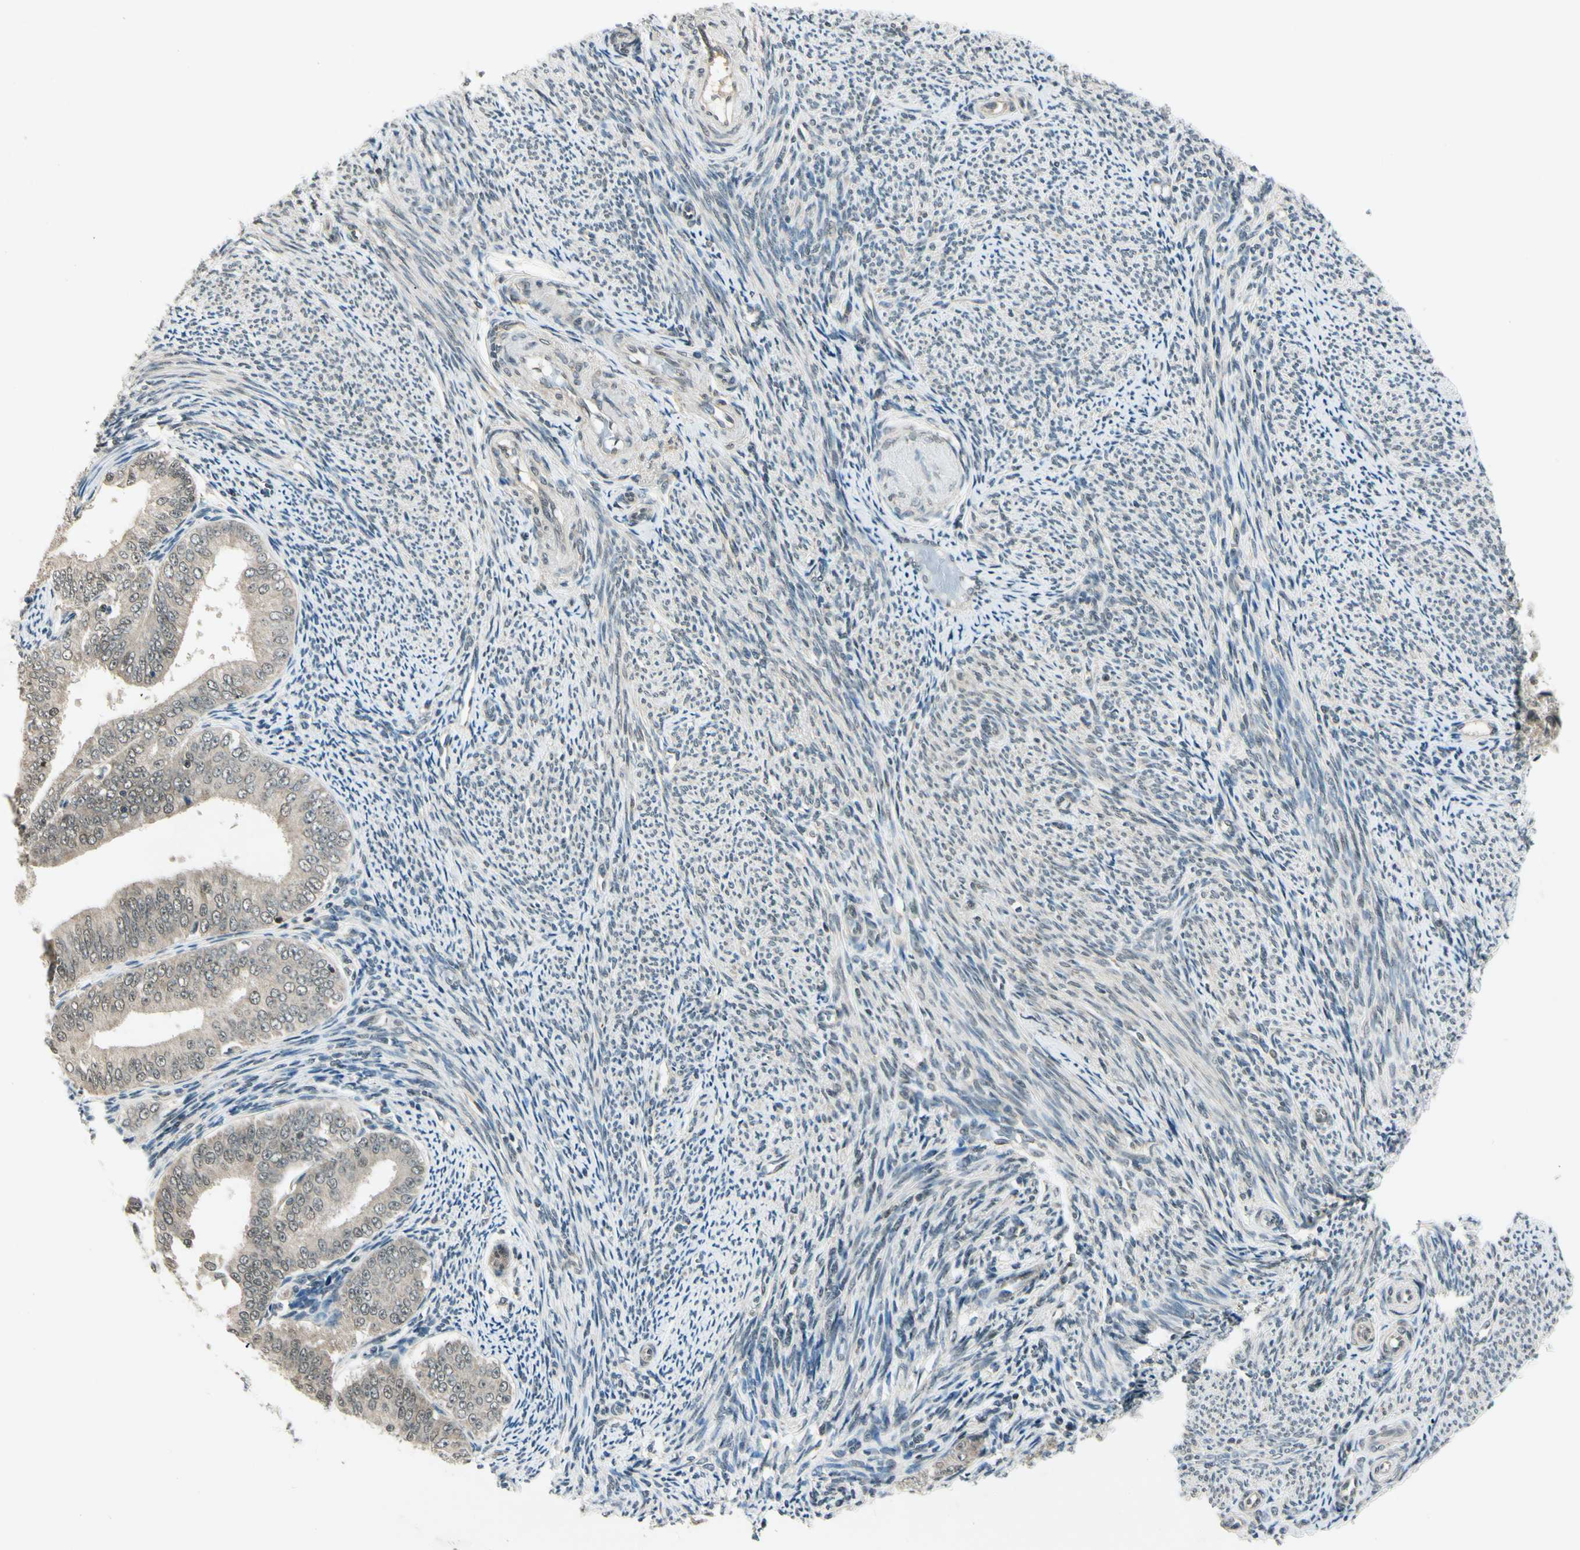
{"staining": {"intensity": "weak", "quantity": "25%-75%", "location": "cytoplasmic/membranous,nuclear"}, "tissue": "endometrial cancer", "cell_type": "Tumor cells", "image_type": "cancer", "snomed": [{"axis": "morphology", "description": "Adenocarcinoma, NOS"}, {"axis": "topography", "description": "Endometrium"}], "caption": "Endometrial adenocarcinoma stained for a protein (brown) demonstrates weak cytoplasmic/membranous and nuclear positive positivity in approximately 25%-75% of tumor cells.", "gene": "ZSCAN12", "patient": {"sex": "female", "age": 63}}